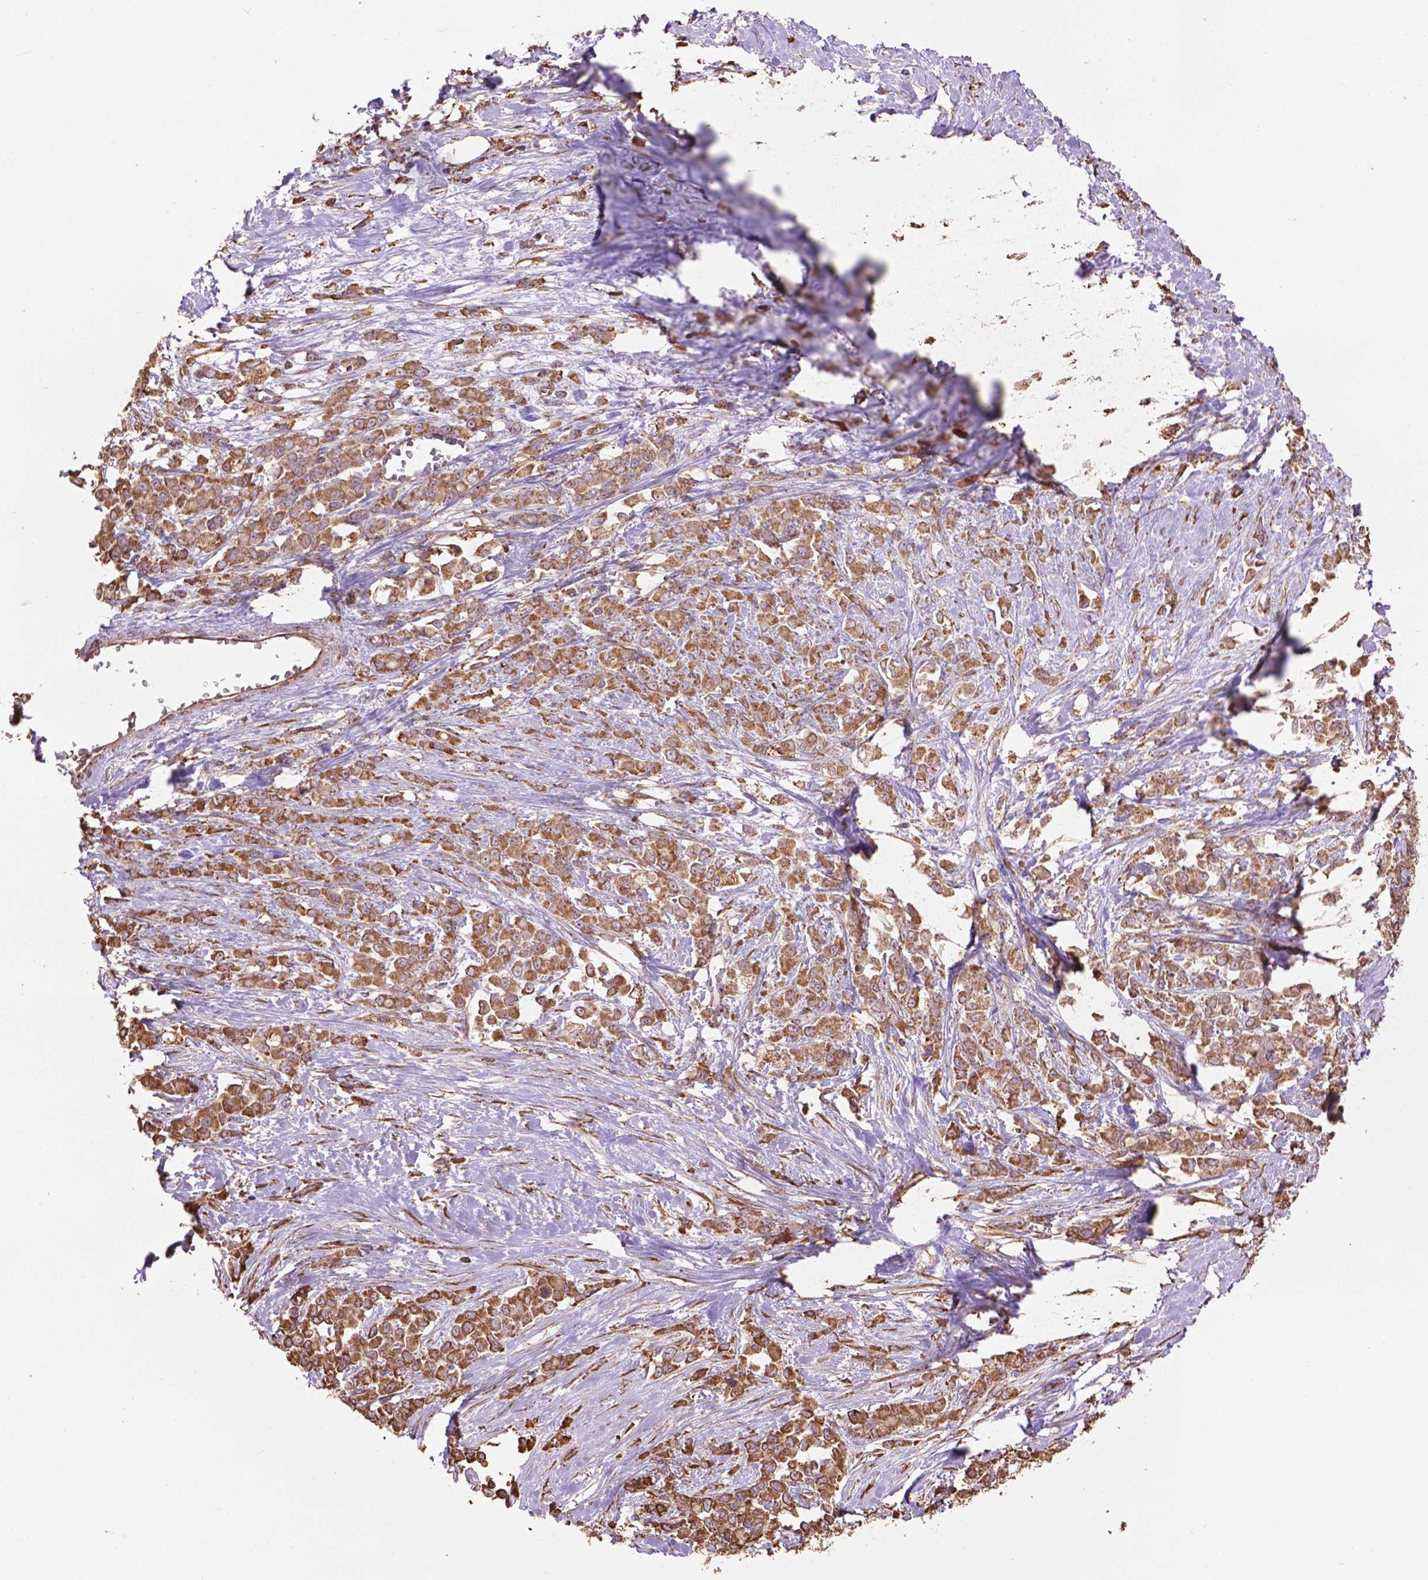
{"staining": {"intensity": "moderate", "quantity": ">75%", "location": "cytoplasmic/membranous"}, "tissue": "stomach cancer", "cell_type": "Tumor cells", "image_type": "cancer", "snomed": [{"axis": "morphology", "description": "Adenocarcinoma, NOS"}, {"axis": "topography", "description": "Stomach"}], "caption": "Immunohistochemical staining of stomach cancer (adenocarcinoma) displays medium levels of moderate cytoplasmic/membranous expression in about >75% of tumor cells.", "gene": "PPP2R5E", "patient": {"sex": "female", "age": 76}}